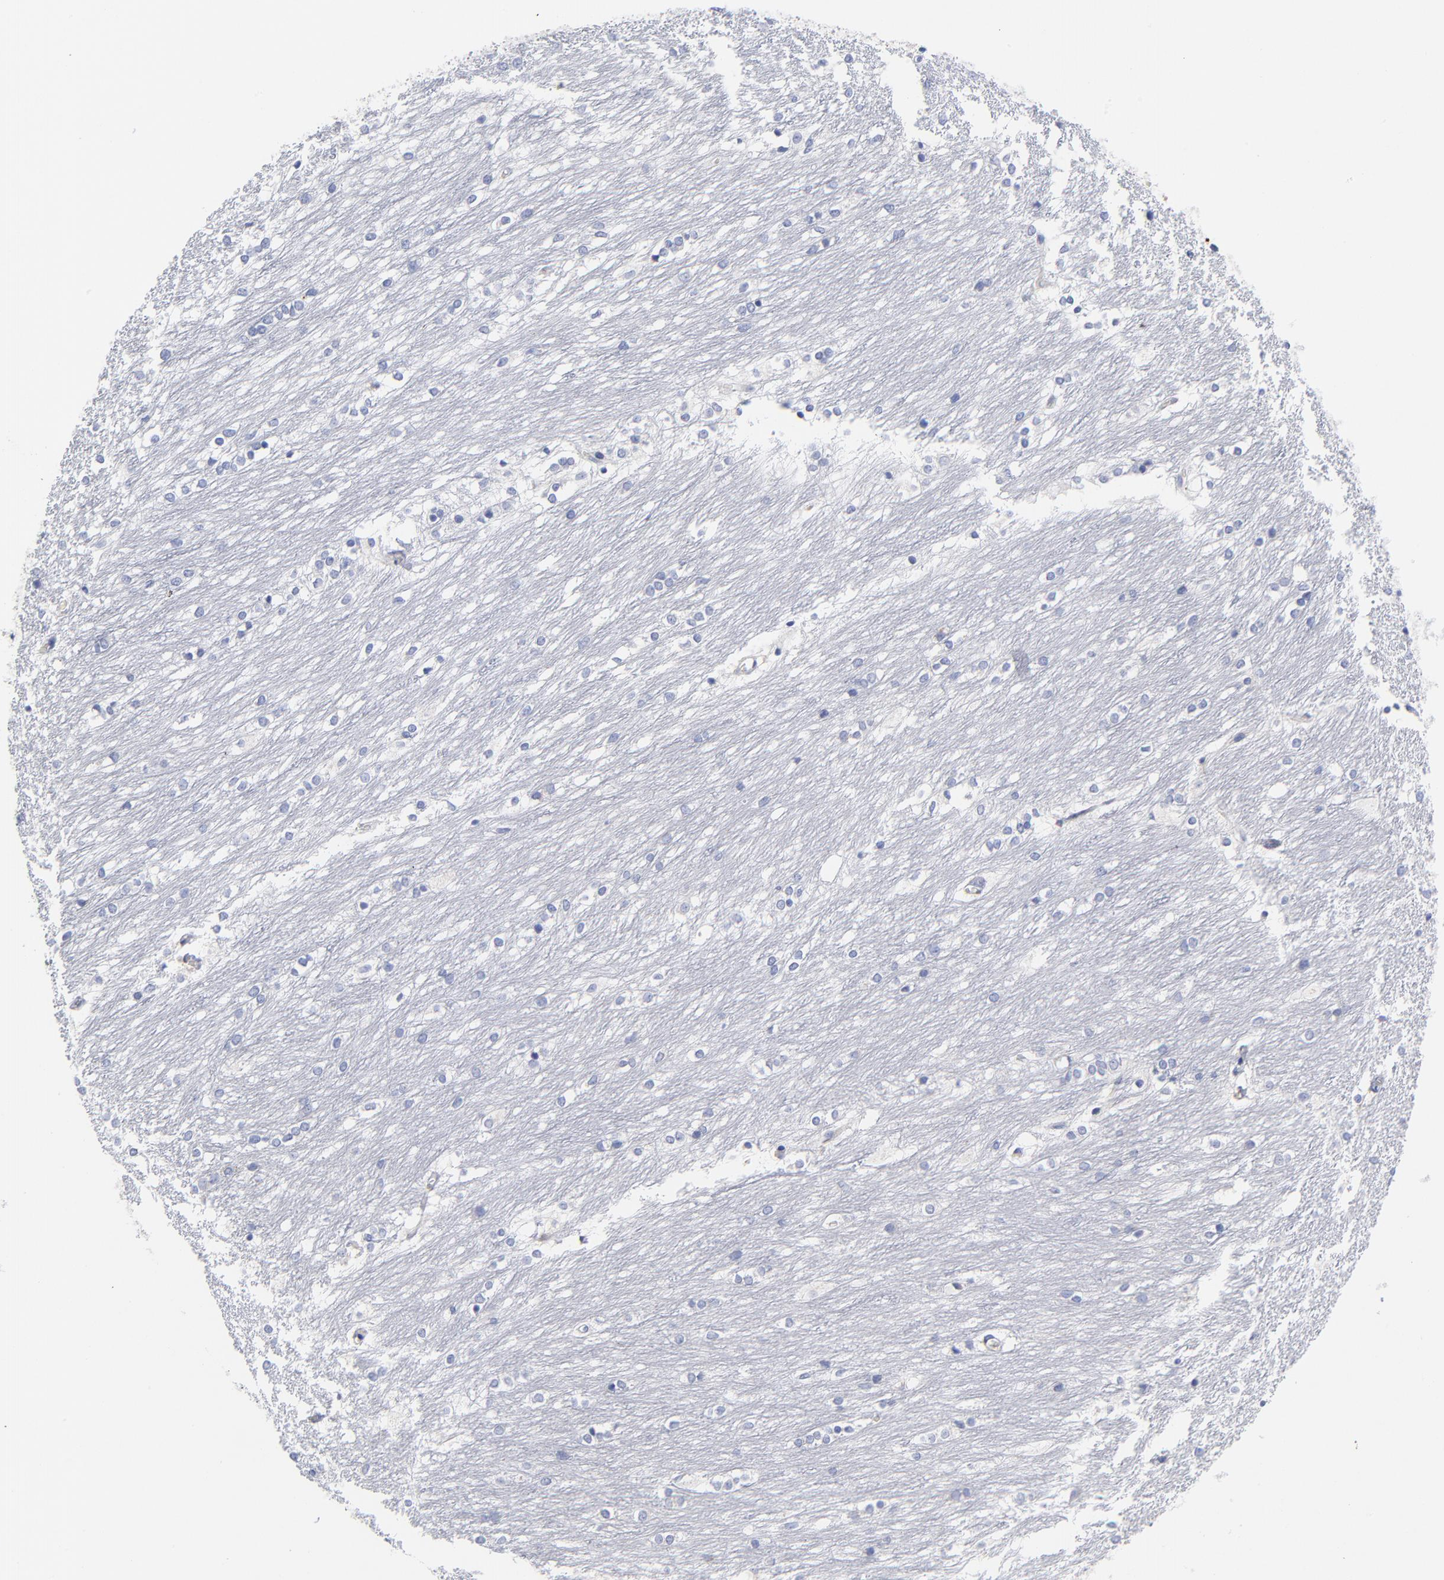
{"staining": {"intensity": "negative", "quantity": "none", "location": "none"}, "tissue": "caudate", "cell_type": "Glial cells", "image_type": "normal", "snomed": [{"axis": "morphology", "description": "Normal tissue, NOS"}, {"axis": "topography", "description": "Lateral ventricle wall"}], "caption": "Photomicrograph shows no protein expression in glial cells of normal caudate. (Brightfield microscopy of DAB (3,3'-diaminobenzidine) immunohistochemistry (IHC) at high magnification).", "gene": "PTP4A1", "patient": {"sex": "female", "age": 19}}